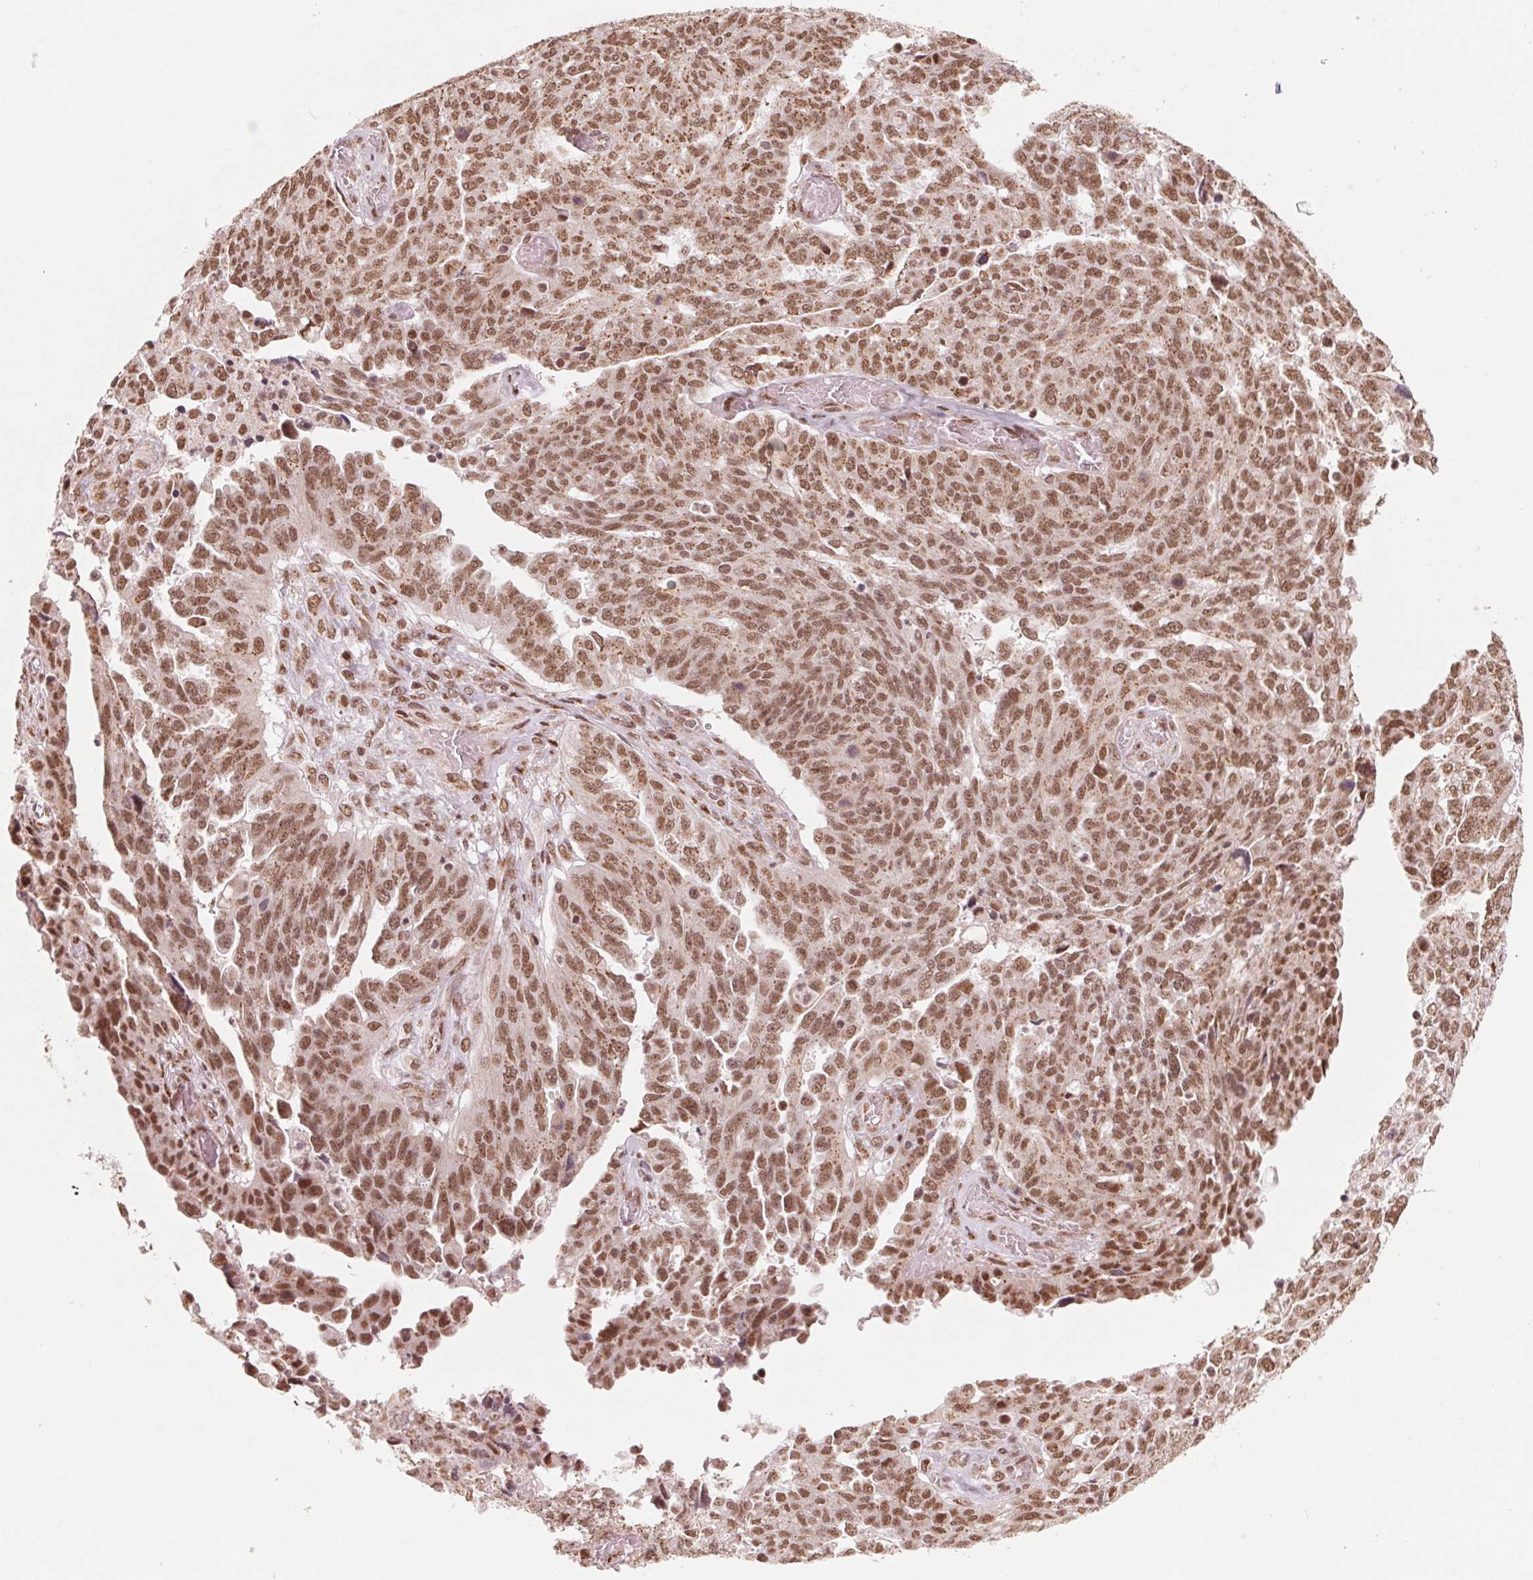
{"staining": {"intensity": "moderate", "quantity": ">75%", "location": "cytoplasmic/membranous,nuclear"}, "tissue": "ovarian cancer", "cell_type": "Tumor cells", "image_type": "cancer", "snomed": [{"axis": "morphology", "description": "Cystadenocarcinoma, serous, NOS"}, {"axis": "topography", "description": "Ovary"}], "caption": "Protein expression analysis of ovarian cancer (serous cystadenocarcinoma) shows moderate cytoplasmic/membranous and nuclear staining in about >75% of tumor cells. (Brightfield microscopy of DAB IHC at high magnification).", "gene": "TOPORS", "patient": {"sex": "female", "age": 67}}